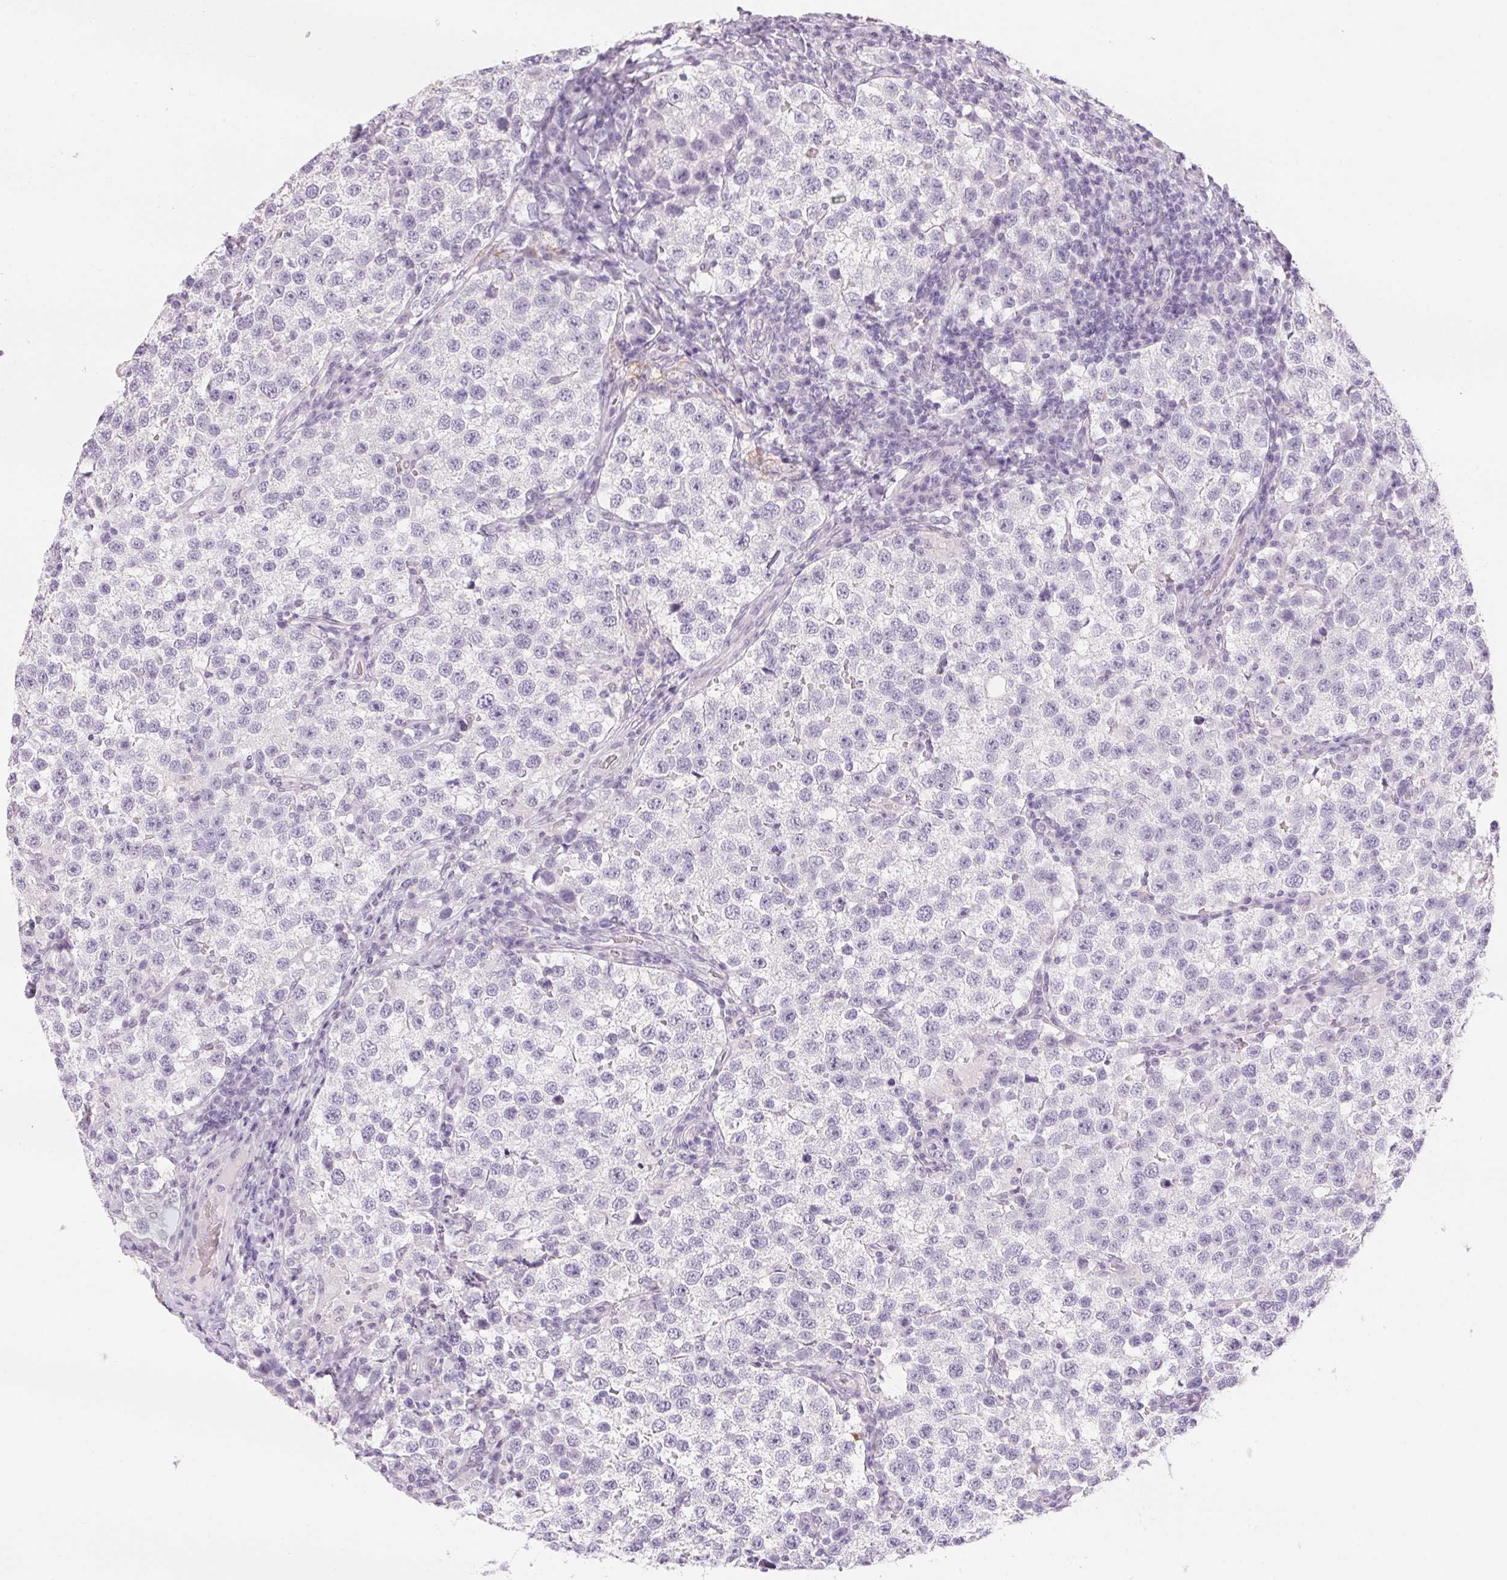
{"staining": {"intensity": "negative", "quantity": "none", "location": "none"}, "tissue": "testis cancer", "cell_type": "Tumor cells", "image_type": "cancer", "snomed": [{"axis": "morphology", "description": "Seminoma, NOS"}, {"axis": "topography", "description": "Testis"}], "caption": "Image shows no protein expression in tumor cells of testis cancer (seminoma) tissue.", "gene": "GBP6", "patient": {"sex": "male", "age": 37}}